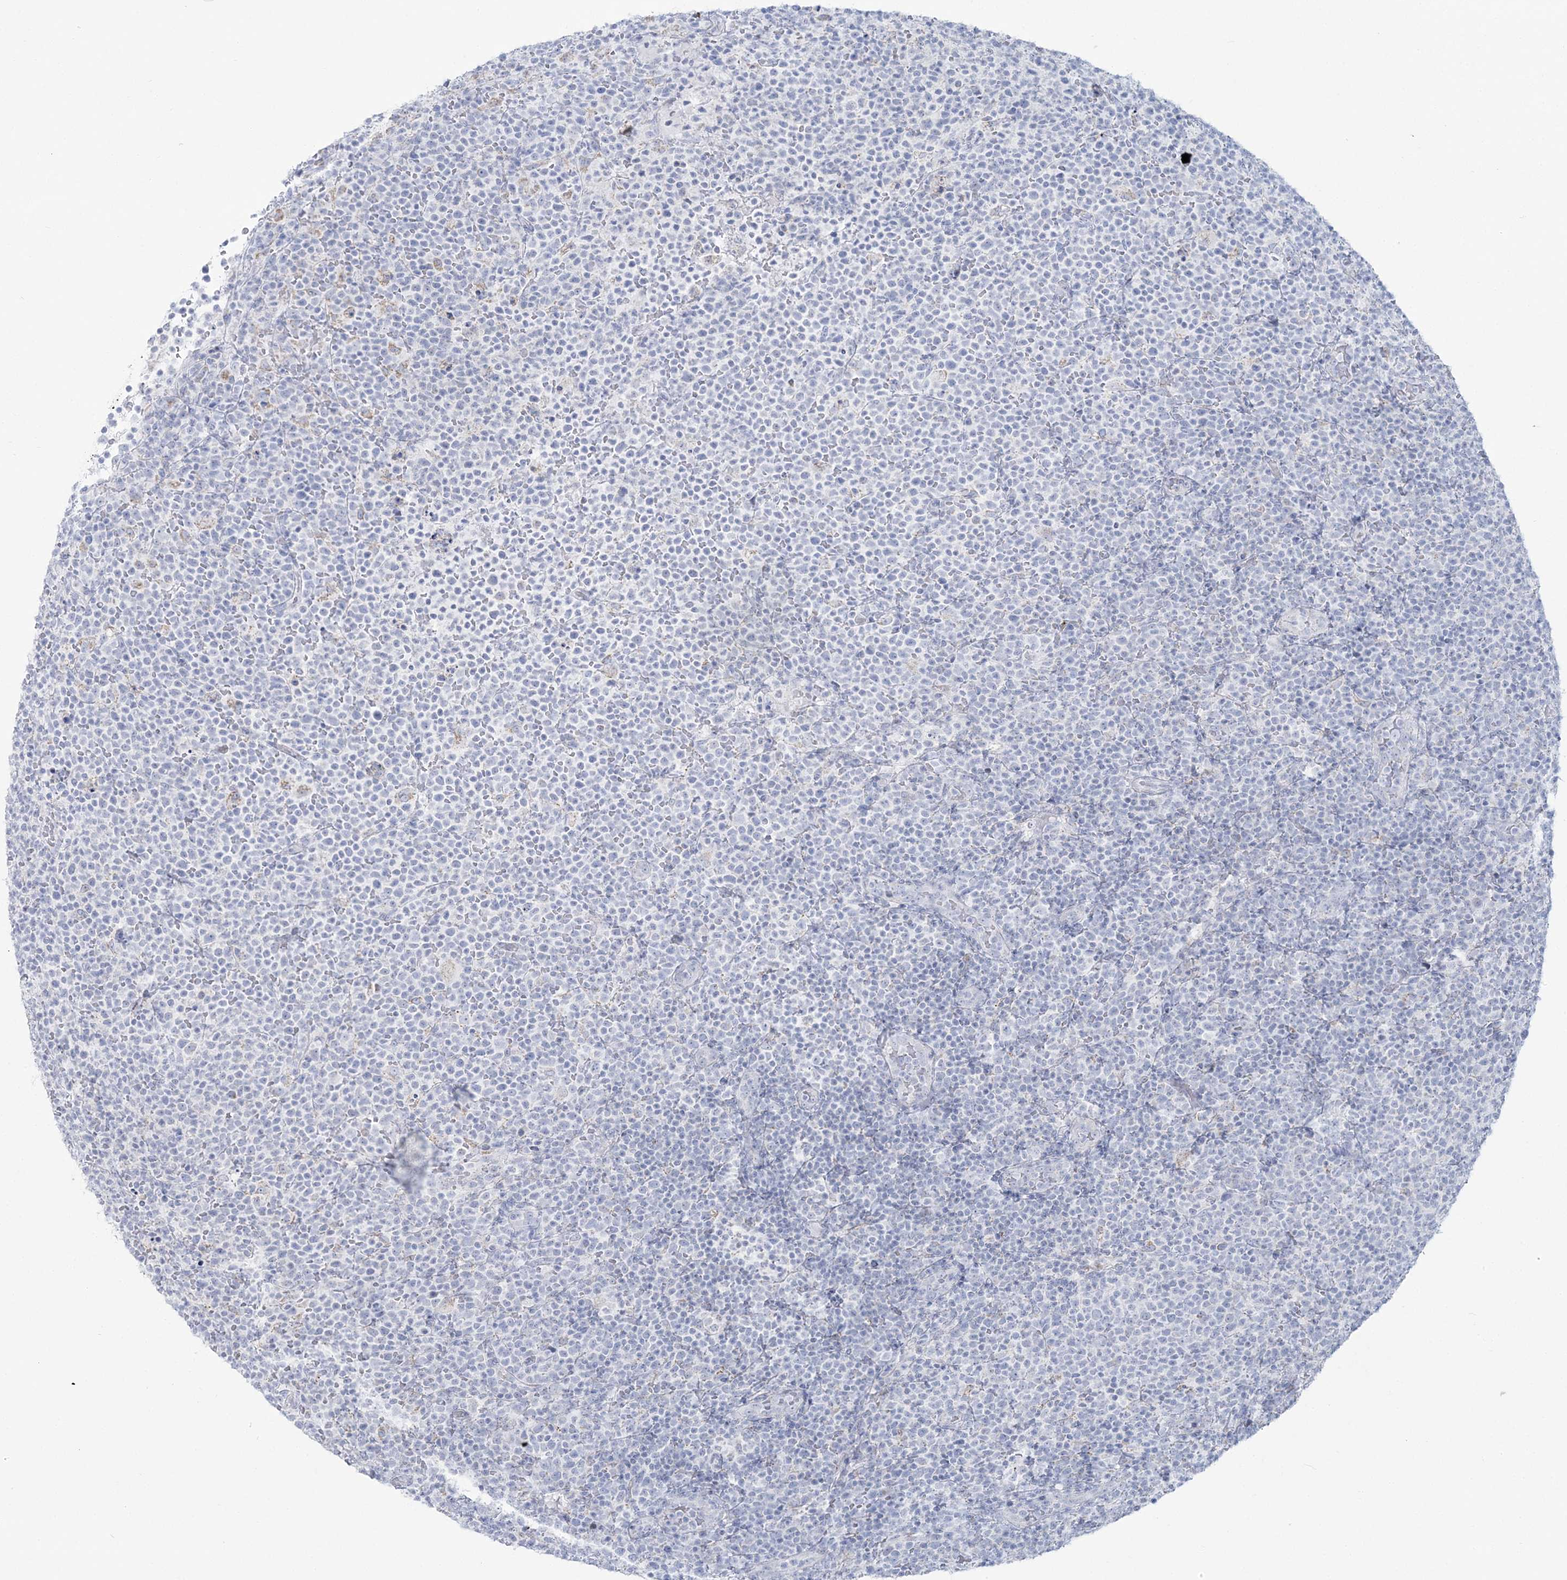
{"staining": {"intensity": "negative", "quantity": "none", "location": "none"}, "tissue": "lymphoma", "cell_type": "Tumor cells", "image_type": "cancer", "snomed": [{"axis": "morphology", "description": "Malignant lymphoma, non-Hodgkin's type, High grade"}, {"axis": "topography", "description": "Lymph node"}], "caption": "There is no significant positivity in tumor cells of high-grade malignant lymphoma, non-Hodgkin's type.", "gene": "ZNF843", "patient": {"sex": "male", "age": 61}}